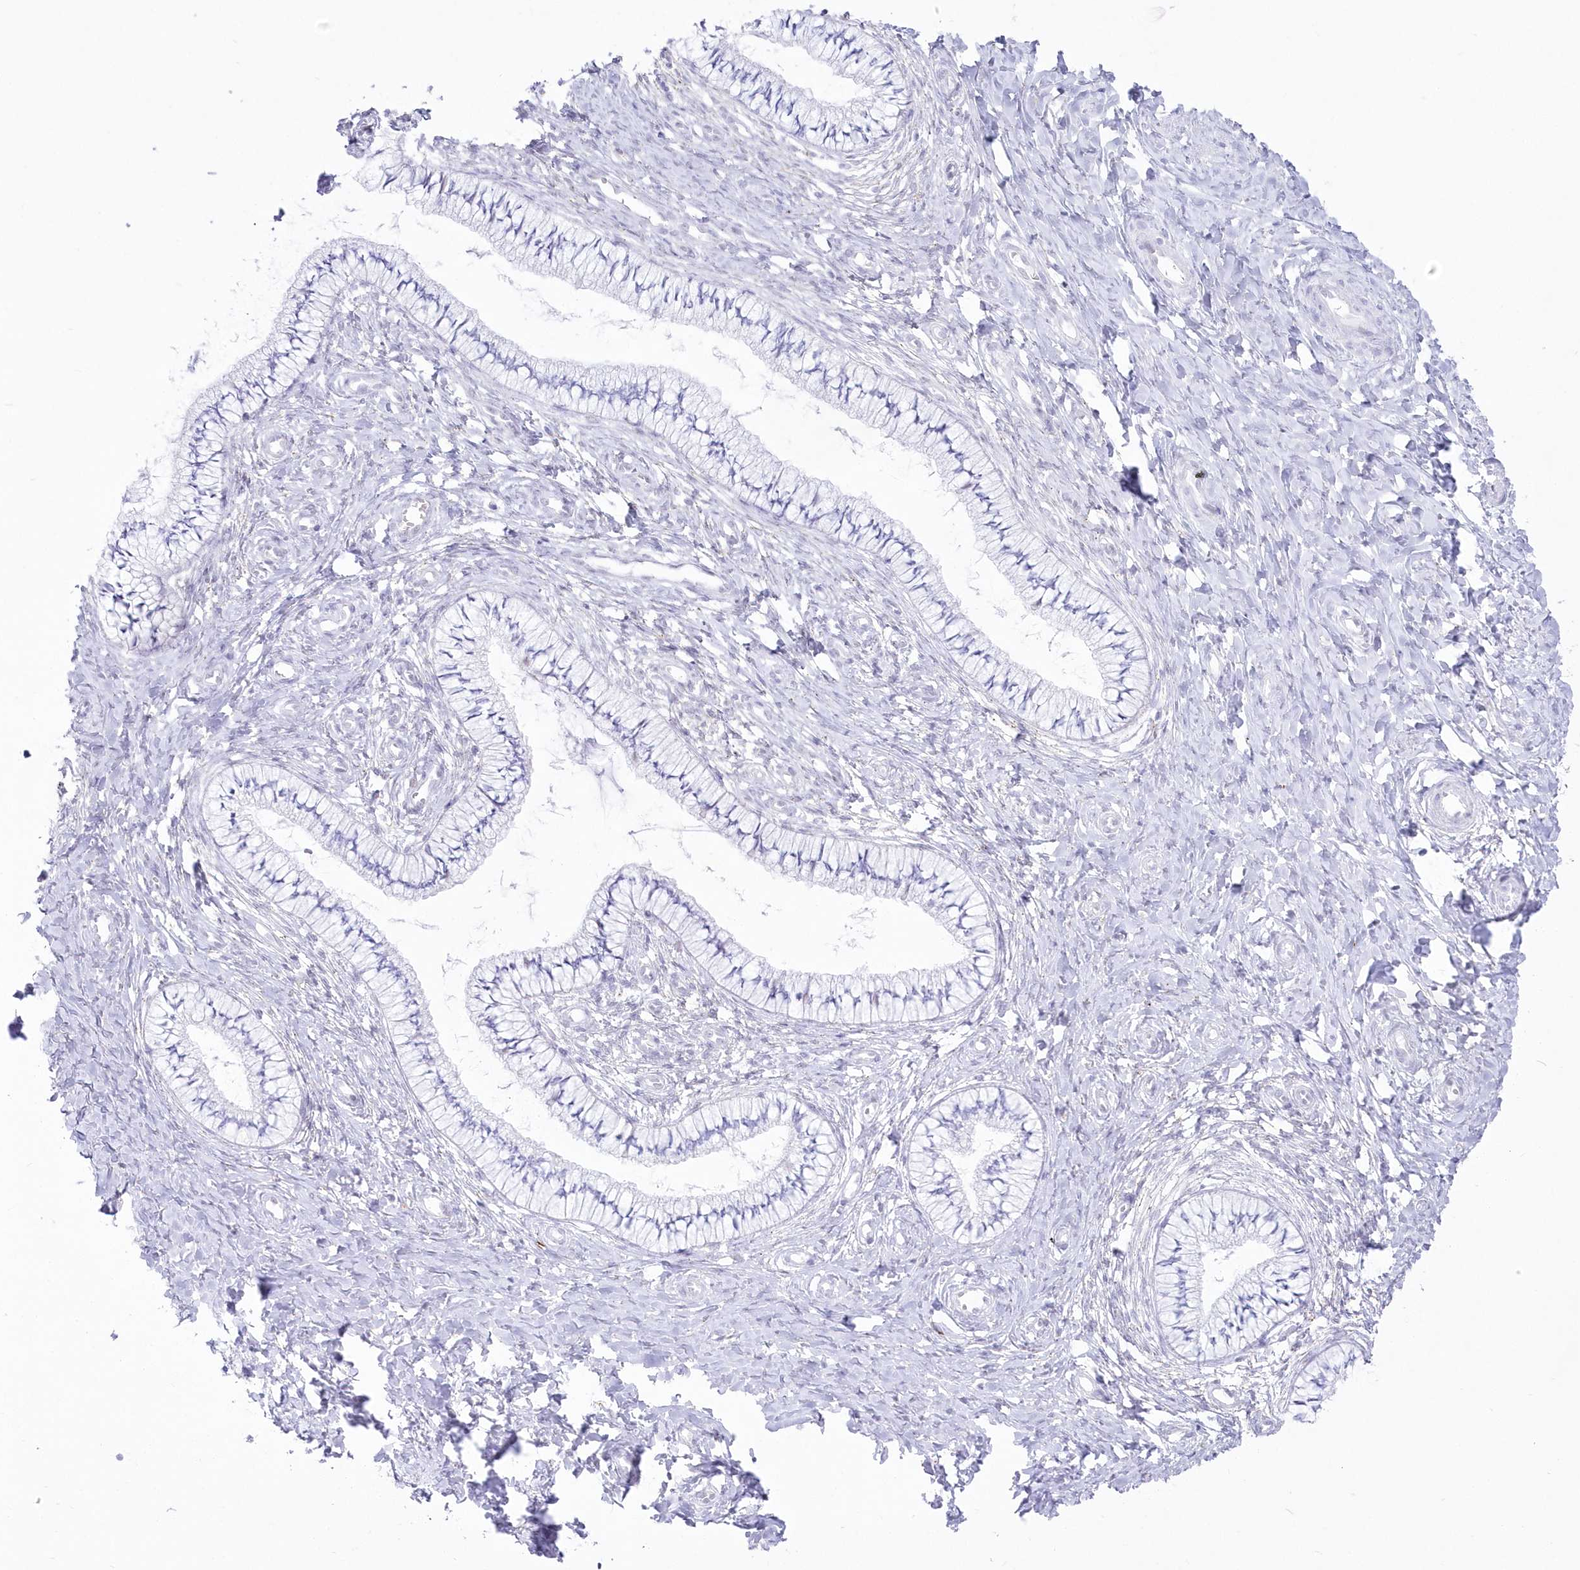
{"staining": {"intensity": "negative", "quantity": "none", "location": "none"}, "tissue": "cervix", "cell_type": "Glandular cells", "image_type": "normal", "snomed": [{"axis": "morphology", "description": "Normal tissue, NOS"}, {"axis": "topography", "description": "Cervix"}], "caption": "High power microscopy micrograph of an immunohistochemistry photomicrograph of unremarkable cervix, revealing no significant staining in glandular cells.", "gene": "ZNF843", "patient": {"sex": "female", "age": 36}}